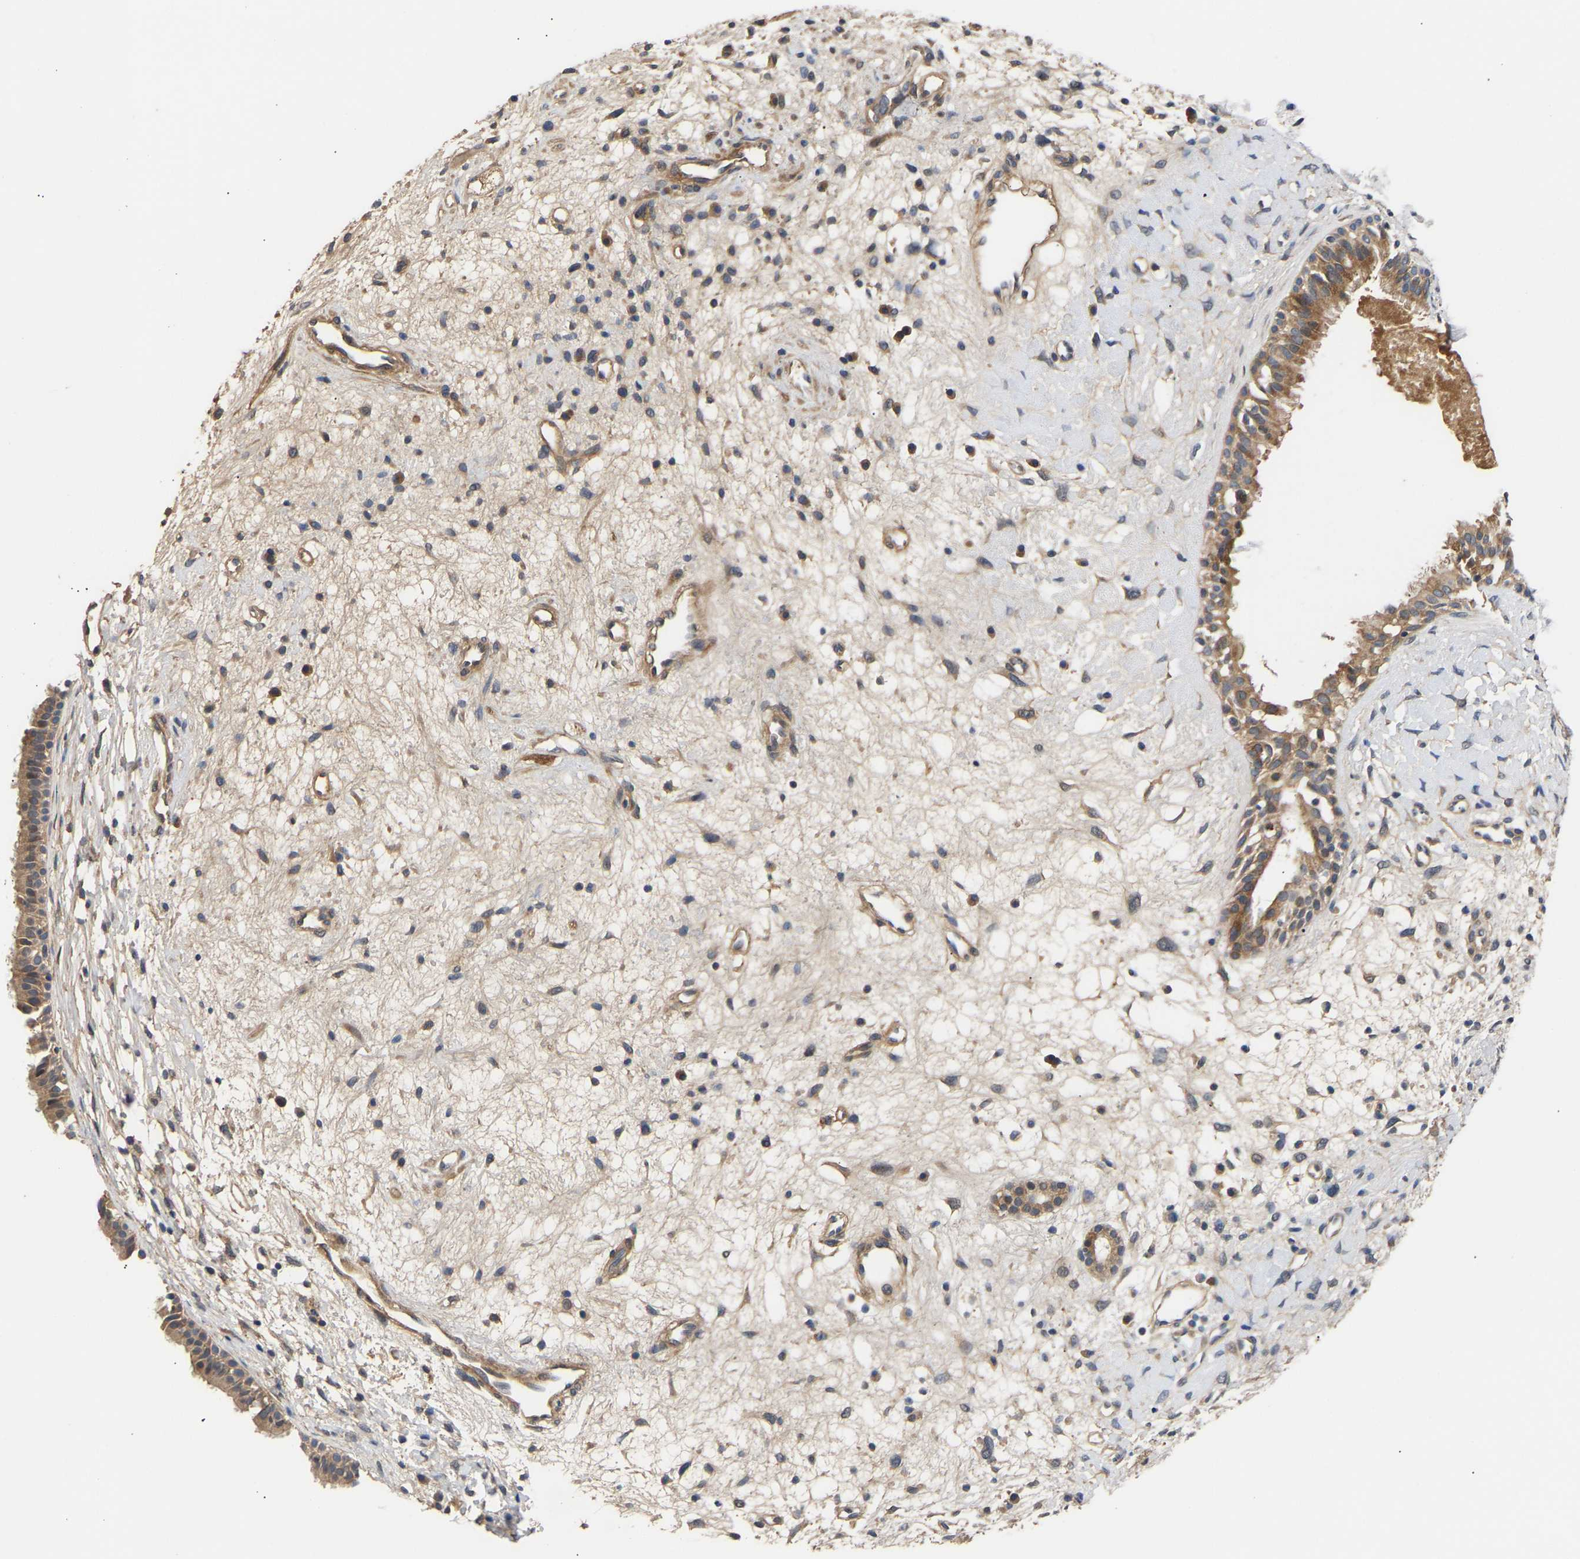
{"staining": {"intensity": "moderate", "quantity": ">75%", "location": "cytoplasmic/membranous"}, "tissue": "nasopharynx", "cell_type": "Respiratory epithelial cells", "image_type": "normal", "snomed": [{"axis": "morphology", "description": "Normal tissue, NOS"}, {"axis": "topography", "description": "Nasopharynx"}], "caption": "DAB (3,3'-diaminobenzidine) immunohistochemical staining of normal human nasopharynx reveals moderate cytoplasmic/membranous protein positivity in about >75% of respiratory epithelial cells. The staining is performed using DAB brown chromogen to label protein expression. The nuclei are counter-stained blue using hematoxylin.", "gene": "KASH5", "patient": {"sex": "male", "age": 22}}